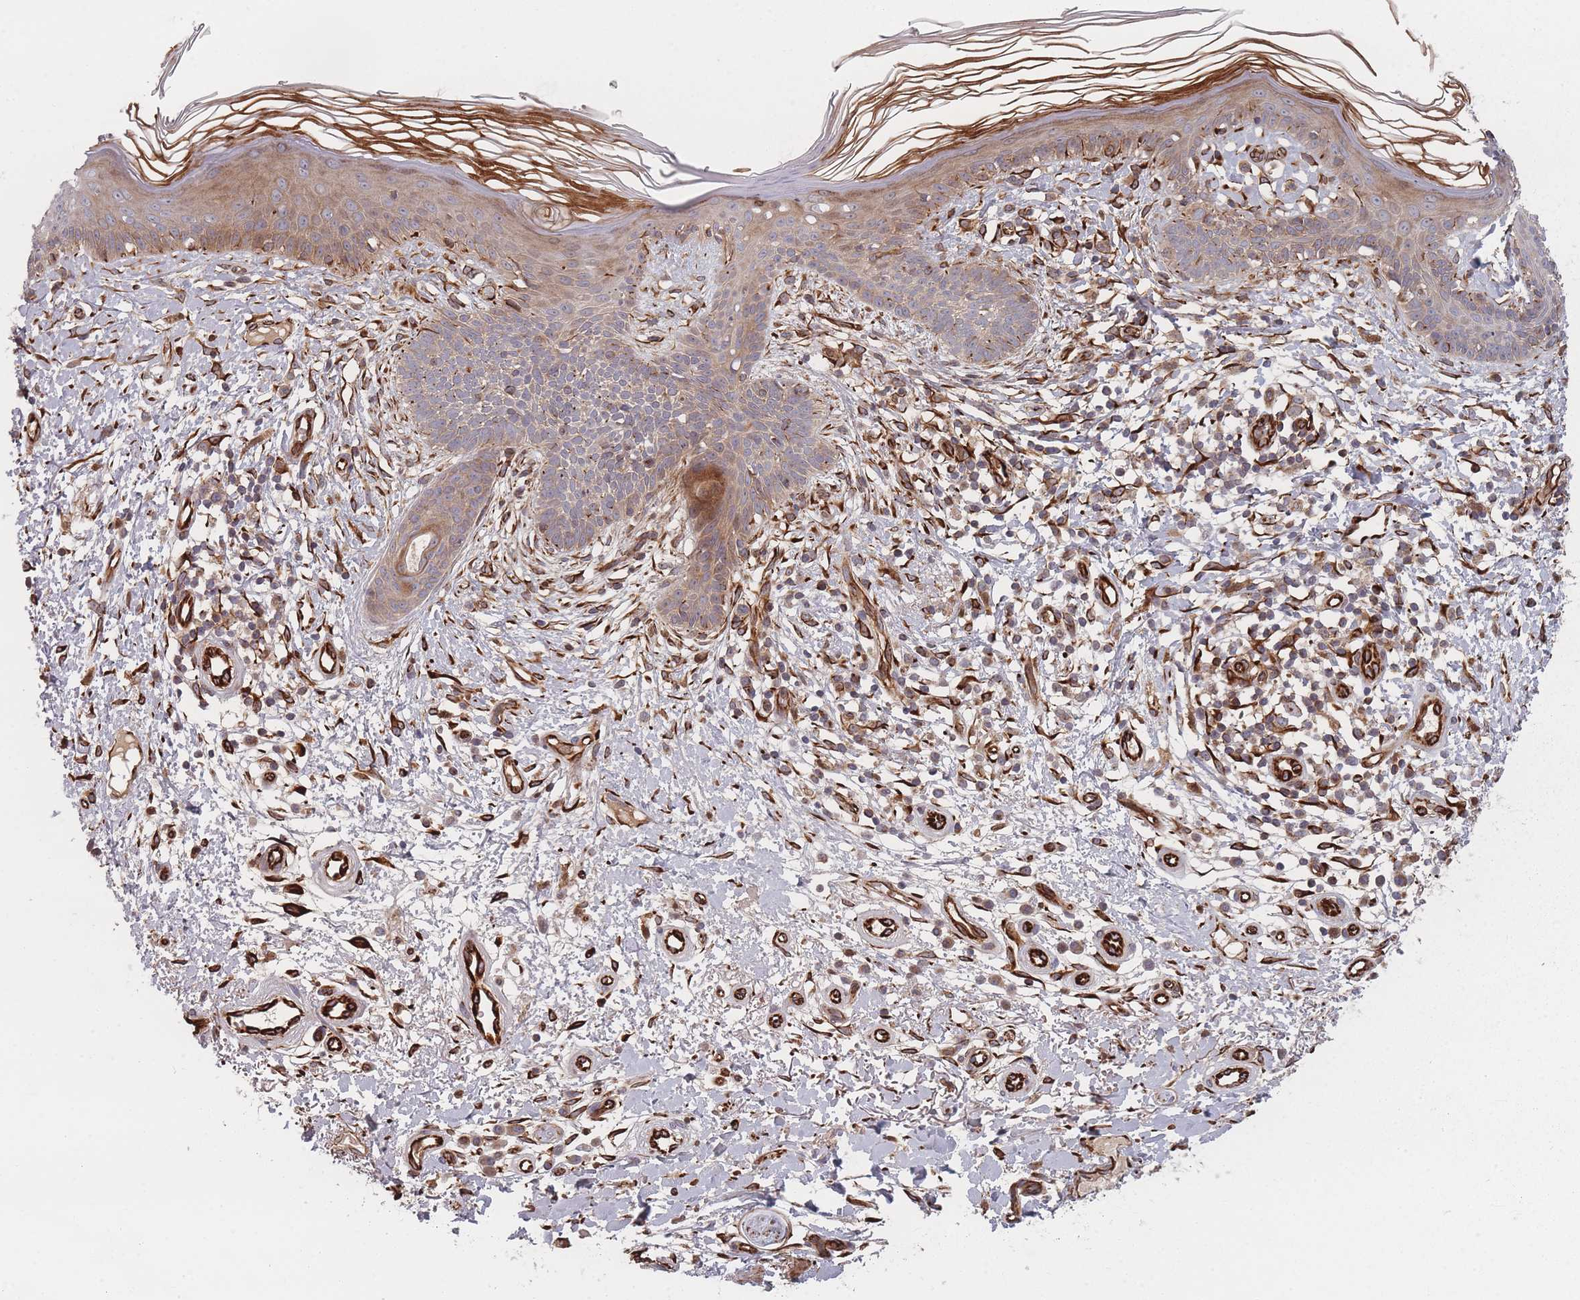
{"staining": {"intensity": "negative", "quantity": "none", "location": "none"}, "tissue": "skin cancer", "cell_type": "Tumor cells", "image_type": "cancer", "snomed": [{"axis": "morphology", "description": "Basal cell carcinoma"}, {"axis": "topography", "description": "Skin"}], "caption": "The micrograph exhibits no significant positivity in tumor cells of skin cancer (basal cell carcinoma).", "gene": "EEF1AKMT2", "patient": {"sex": "male", "age": 78}}